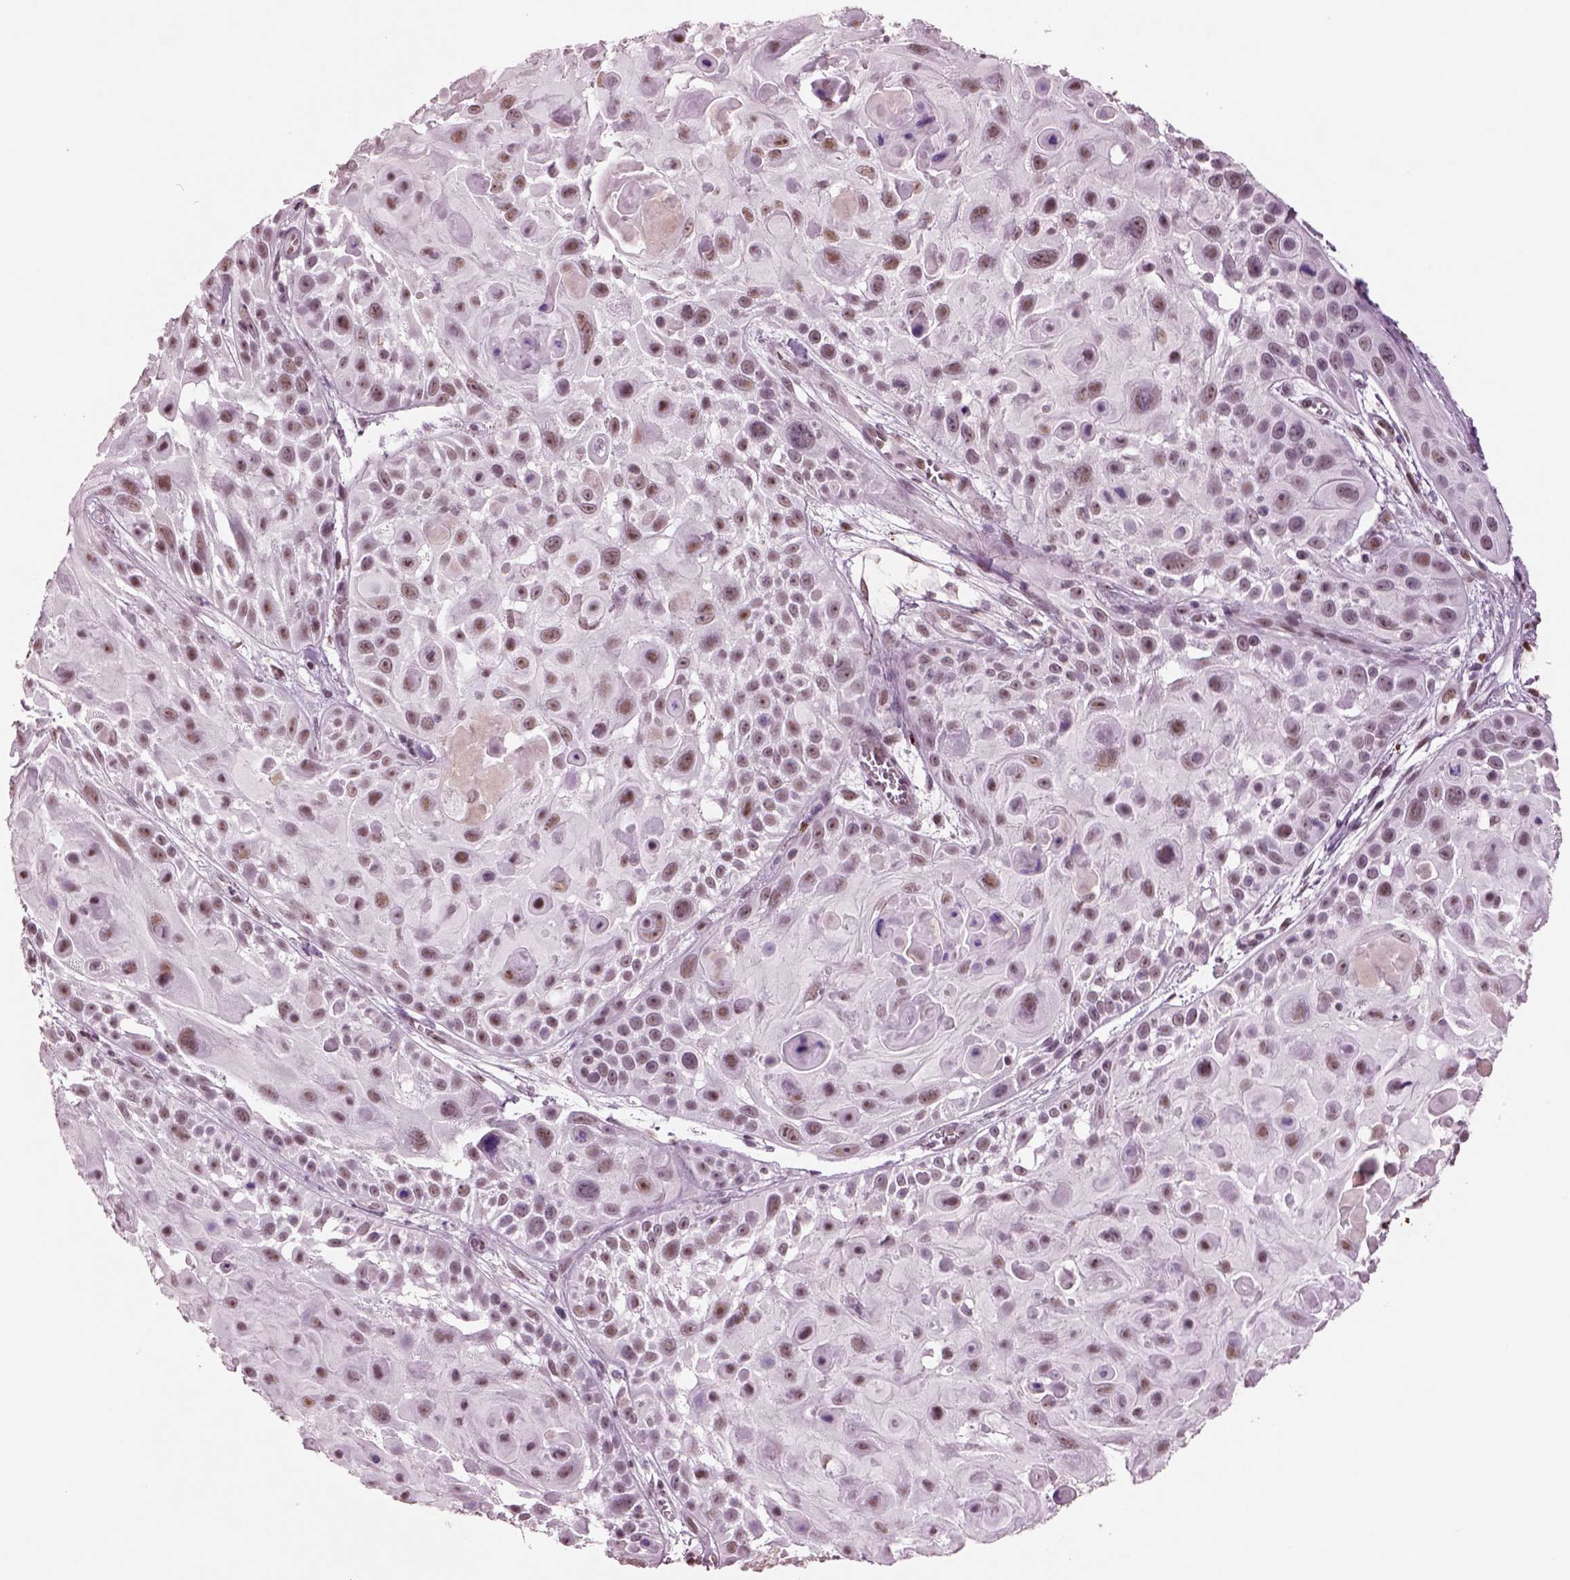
{"staining": {"intensity": "moderate", "quantity": ">75%", "location": "nuclear"}, "tissue": "skin cancer", "cell_type": "Tumor cells", "image_type": "cancer", "snomed": [{"axis": "morphology", "description": "Squamous cell carcinoma, NOS"}, {"axis": "topography", "description": "Skin"}, {"axis": "topography", "description": "Anal"}], "caption": "A micrograph of skin cancer (squamous cell carcinoma) stained for a protein shows moderate nuclear brown staining in tumor cells.", "gene": "SEPHS1", "patient": {"sex": "female", "age": 75}}